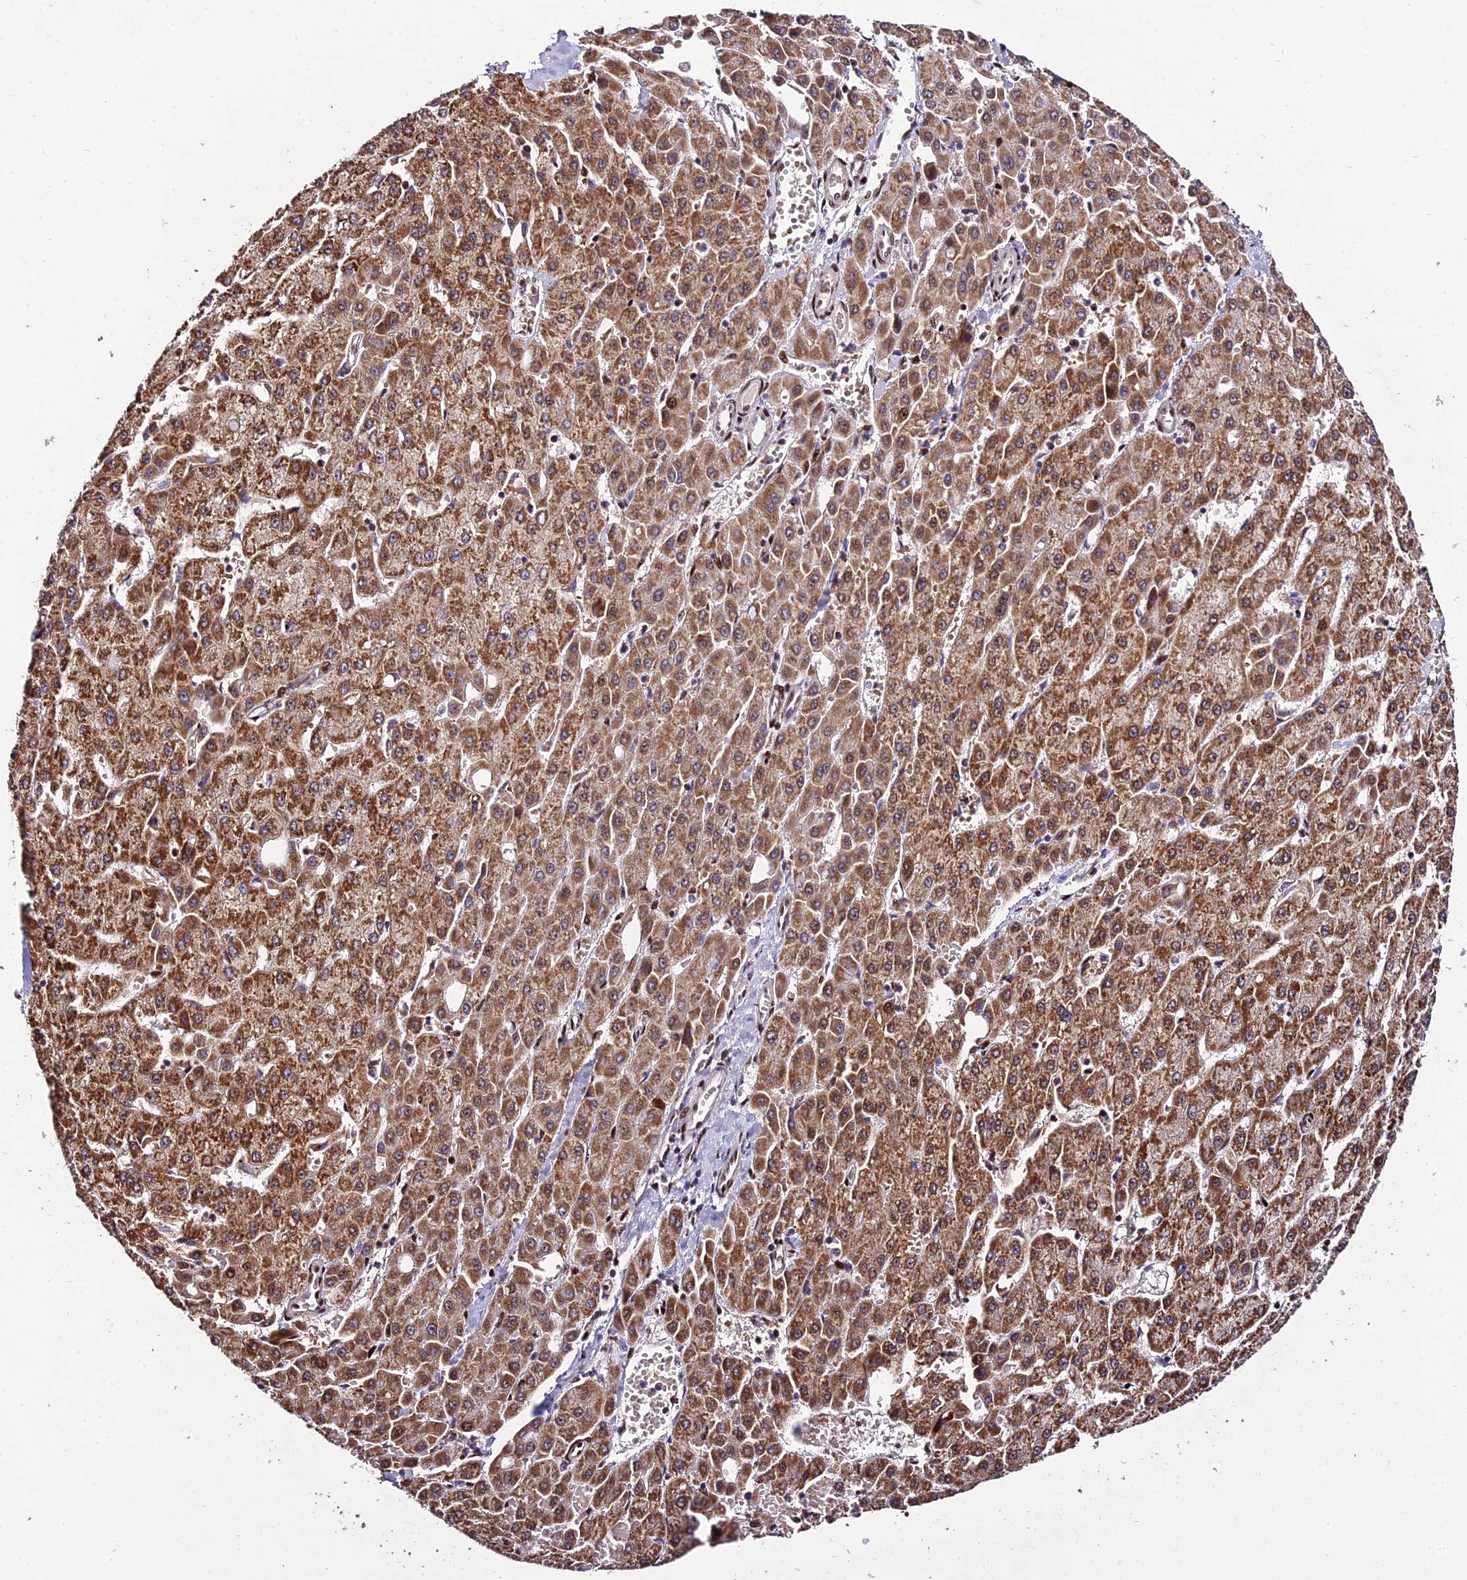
{"staining": {"intensity": "strong", "quantity": ">75%", "location": "cytoplasmic/membranous"}, "tissue": "liver cancer", "cell_type": "Tumor cells", "image_type": "cancer", "snomed": [{"axis": "morphology", "description": "Carcinoma, Hepatocellular, NOS"}, {"axis": "topography", "description": "Liver"}], "caption": "There is high levels of strong cytoplasmic/membranous staining in tumor cells of liver cancer (hepatocellular carcinoma), as demonstrated by immunohistochemical staining (brown color).", "gene": "CIB3", "patient": {"sex": "male", "age": 47}}